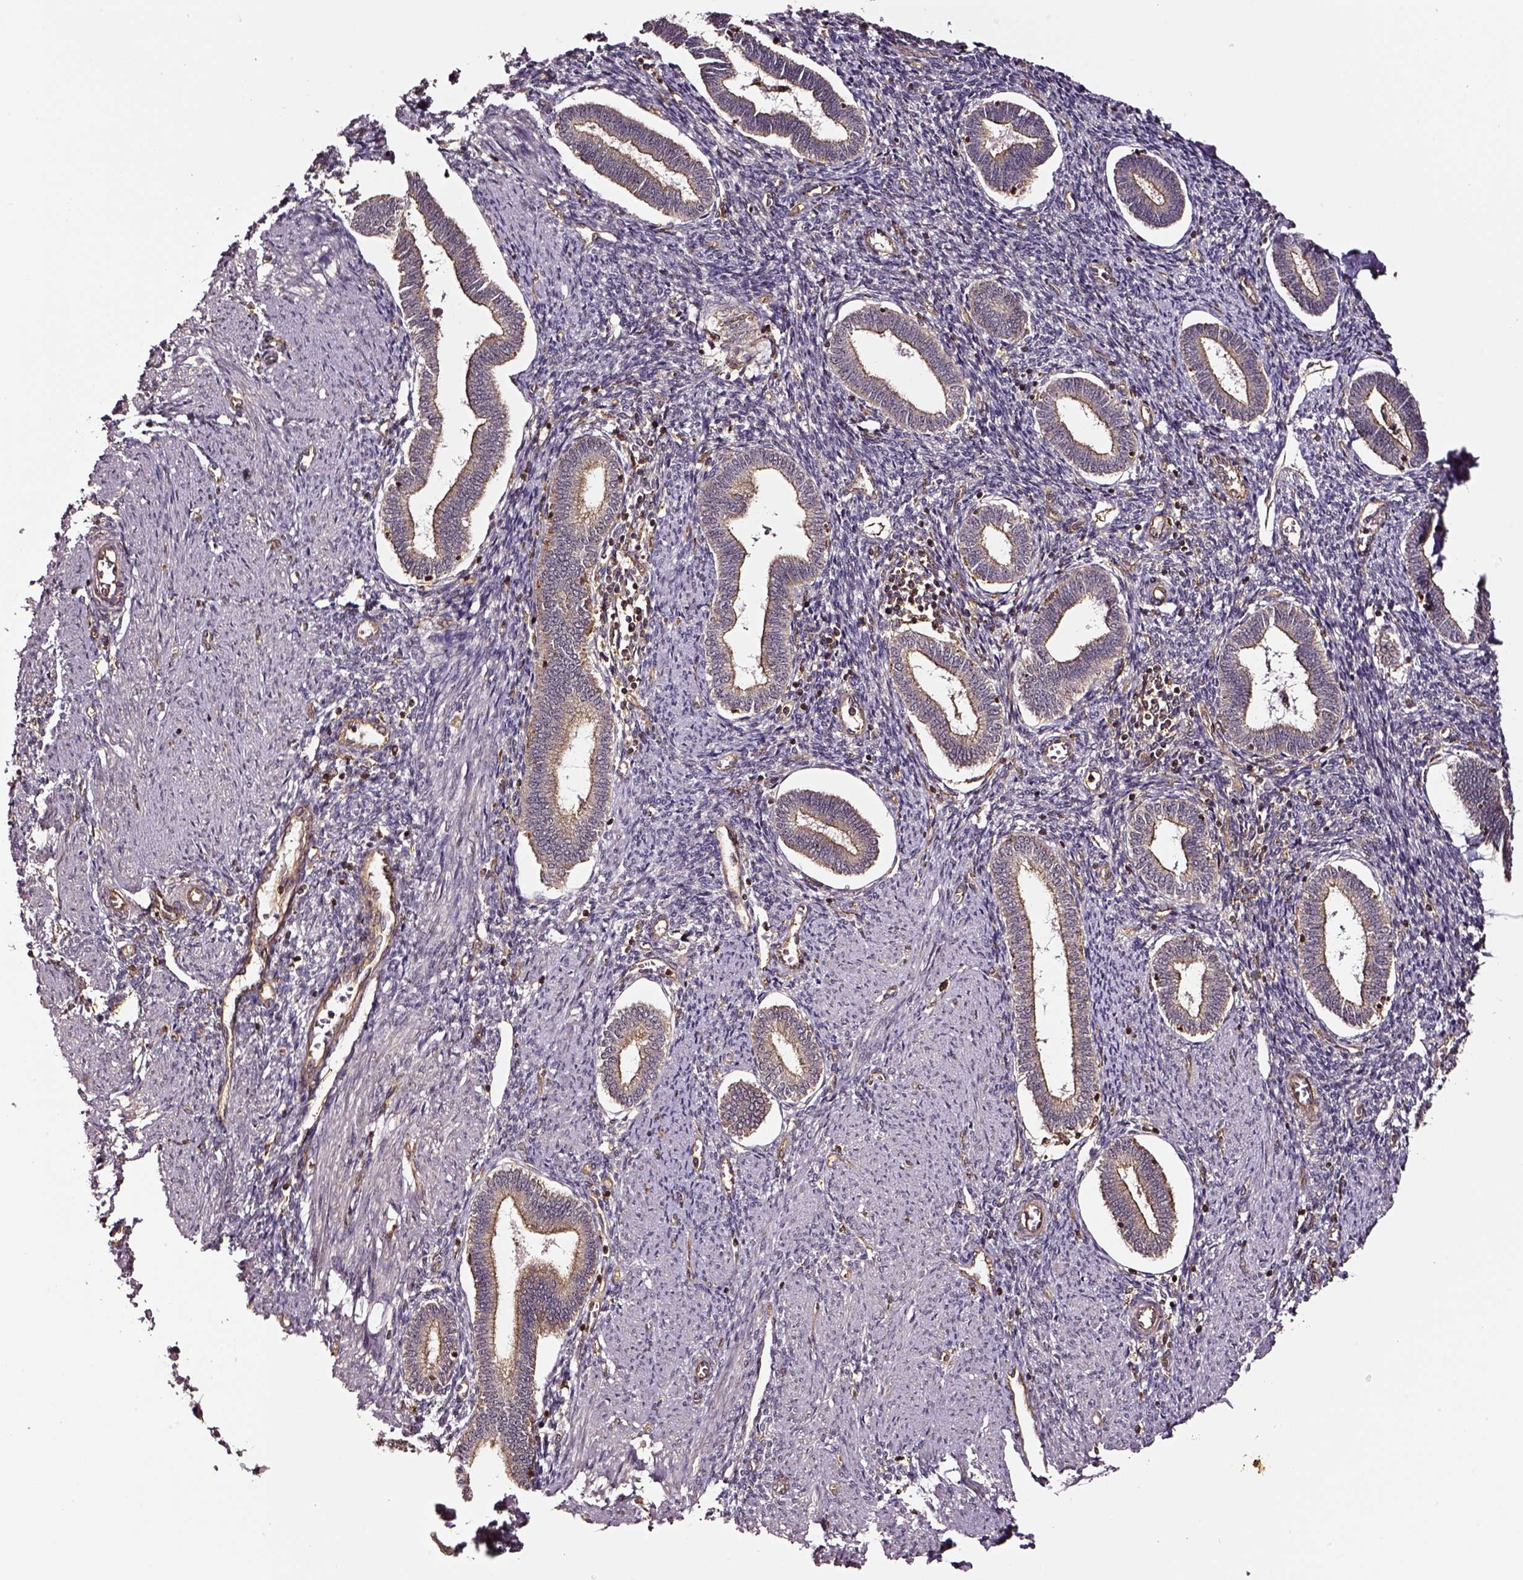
{"staining": {"intensity": "weak", "quantity": ">75%", "location": "cytoplasmic/membranous"}, "tissue": "endometrium", "cell_type": "Cells in endometrial stroma", "image_type": "normal", "snomed": [{"axis": "morphology", "description": "Normal tissue, NOS"}, {"axis": "topography", "description": "Endometrium"}], "caption": "Immunohistochemistry (IHC) histopathology image of normal human endometrium stained for a protein (brown), which displays low levels of weak cytoplasmic/membranous expression in approximately >75% of cells in endometrial stroma.", "gene": "RASSF5", "patient": {"sex": "female", "age": 42}}